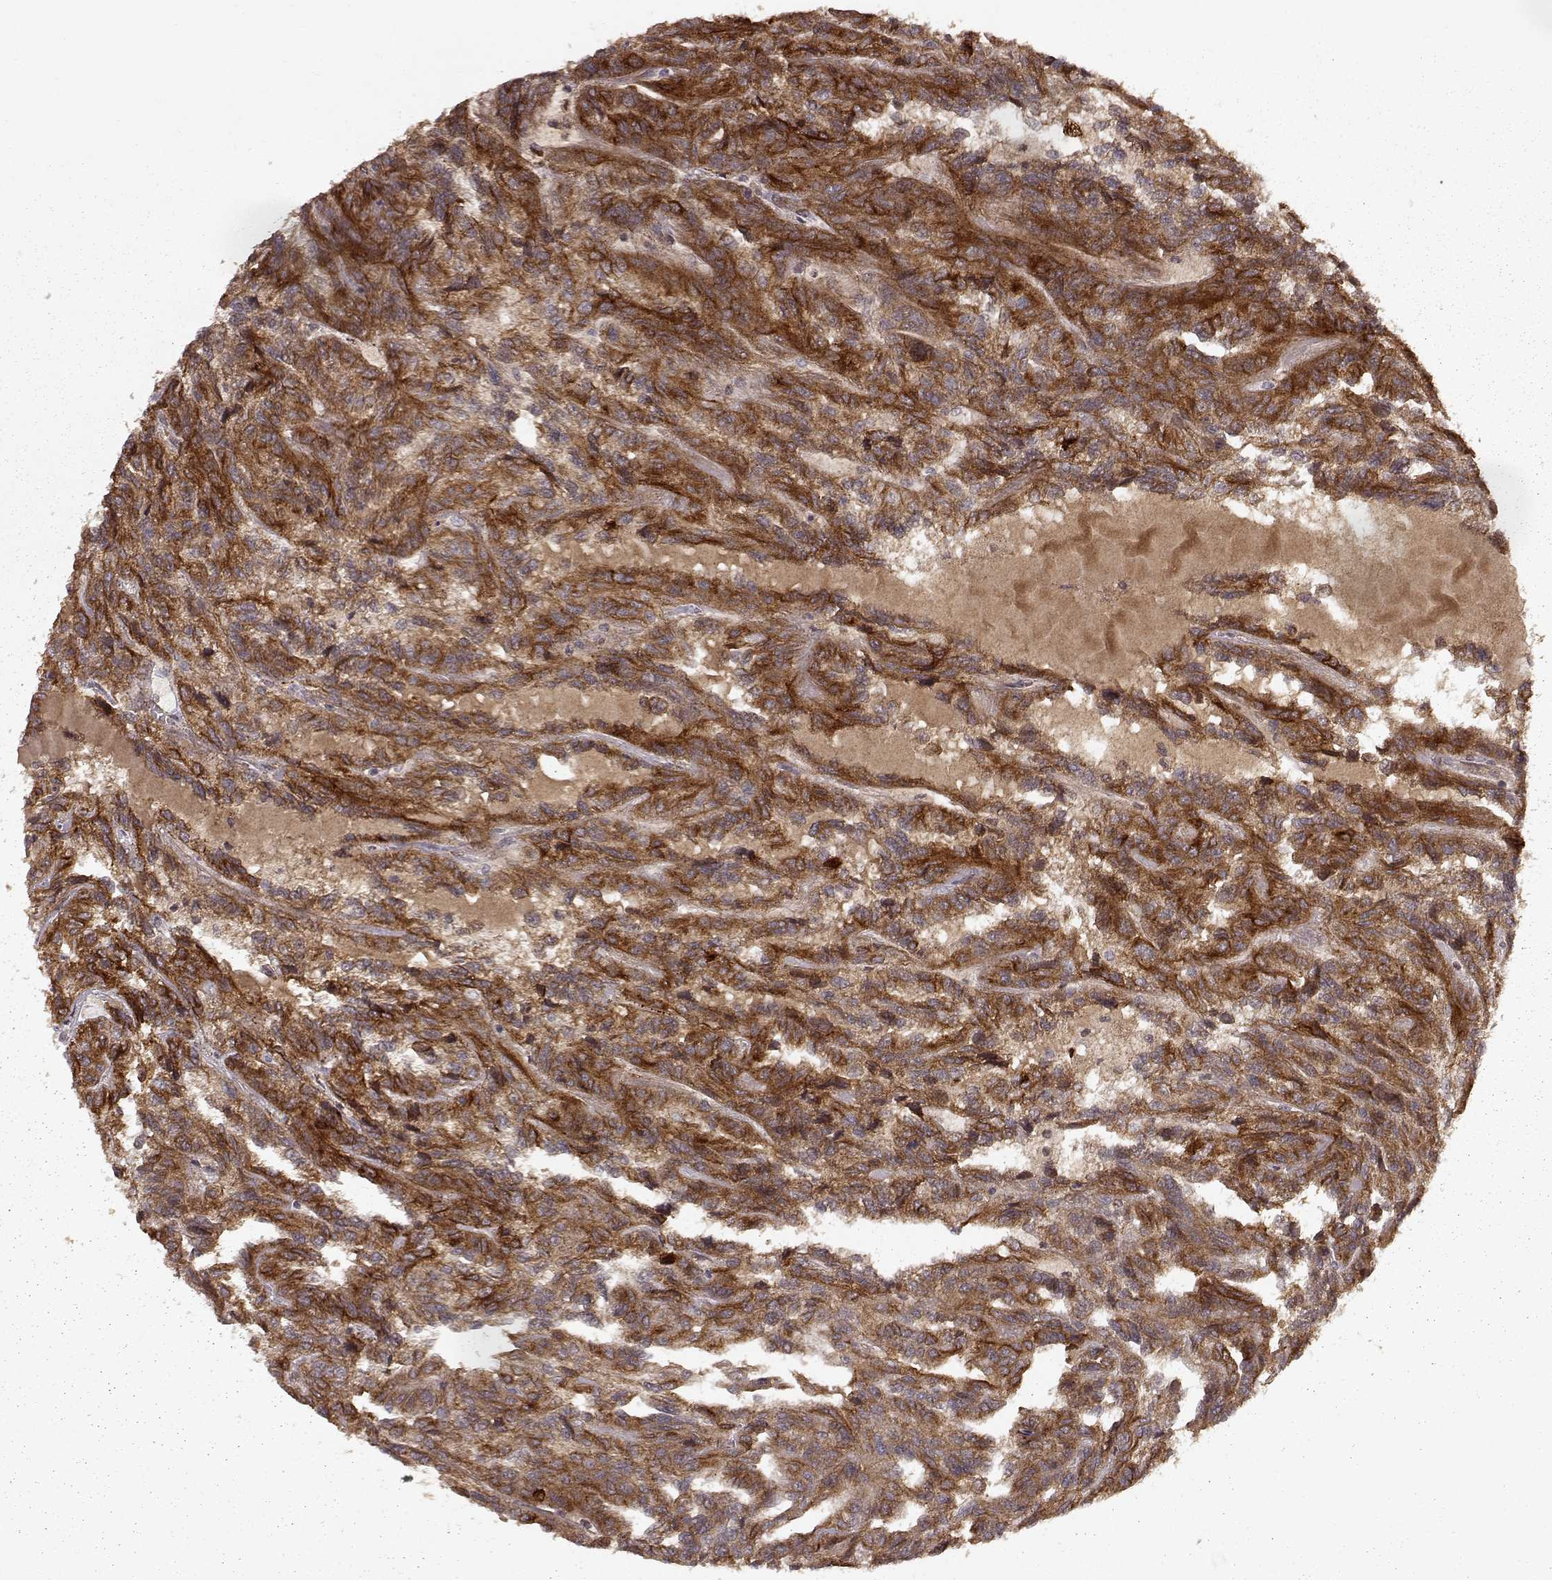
{"staining": {"intensity": "strong", "quantity": "25%-75%", "location": "cytoplasmic/membranous"}, "tissue": "renal cancer", "cell_type": "Tumor cells", "image_type": "cancer", "snomed": [{"axis": "morphology", "description": "Adenocarcinoma, NOS"}, {"axis": "topography", "description": "Kidney"}], "caption": "Adenocarcinoma (renal) stained with a protein marker demonstrates strong staining in tumor cells.", "gene": "FSTL1", "patient": {"sex": "male", "age": 79}}